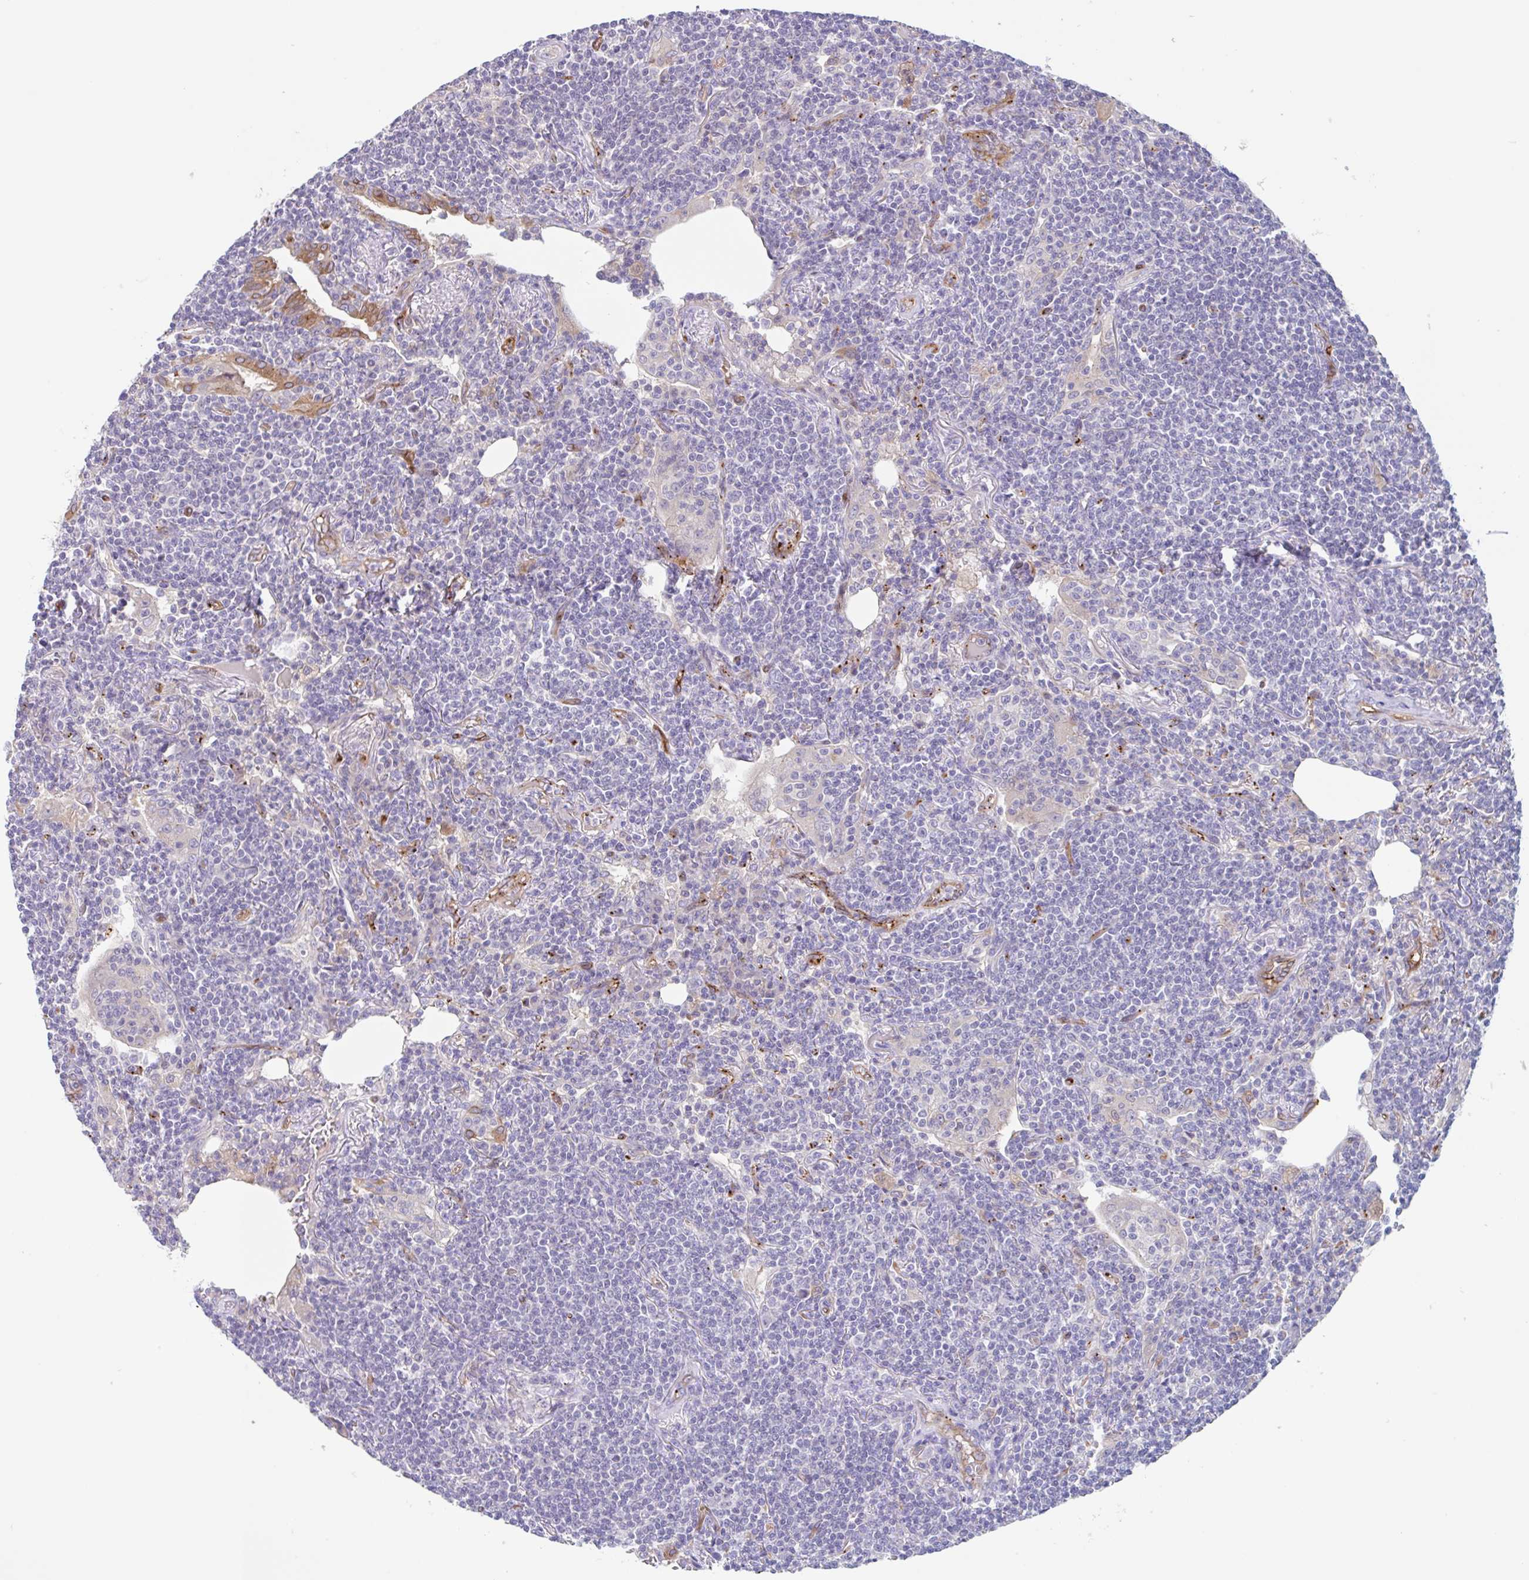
{"staining": {"intensity": "negative", "quantity": "none", "location": "none"}, "tissue": "lymphoma", "cell_type": "Tumor cells", "image_type": "cancer", "snomed": [{"axis": "morphology", "description": "Malignant lymphoma, non-Hodgkin's type, Low grade"}, {"axis": "topography", "description": "Lung"}], "caption": "Lymphoma was stained to show a protein in brown. There is no significant staining in tumor cells.", "gene": "EHD4", "patient": {"sex": "female", "age": 71}}